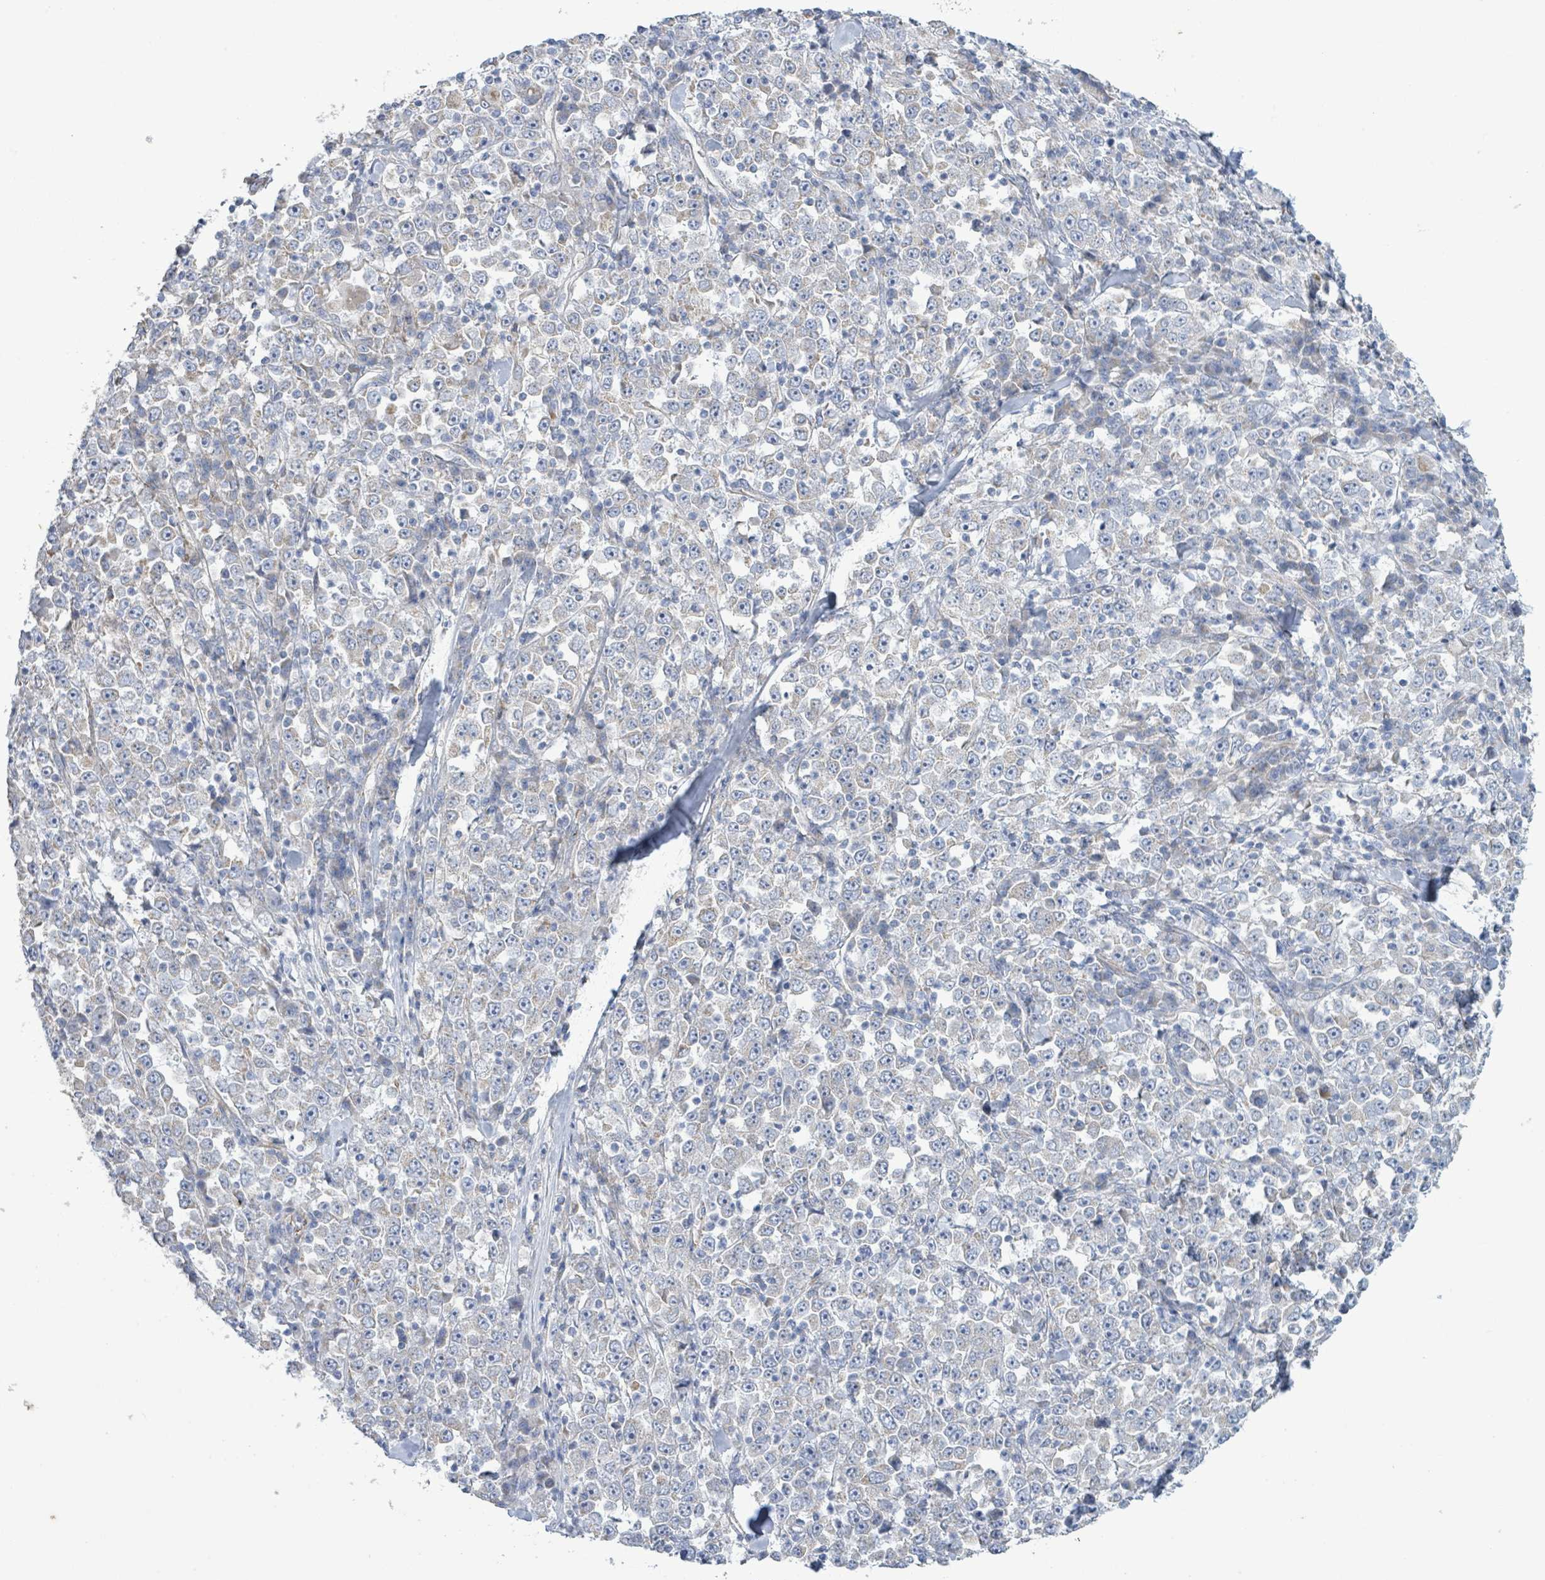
{"staining": {"intensity": "weak", "quantity": "<25%", "location": "cytoplasmic/membranous"}, "tissue": "stomach cancer", "cell_type": "Tumor cells", "image_type": "cancer", "snomed": [{"axis": "morphology", "description": "Normal tissue, NOS"}, {"axis": "morphology", "description": "Adenocarcinoma, NOS"}, {"axis": "topography", "description": "Stomach, upper"}, {"axis": "topography", "description": "Stomach"}], "caption": "Tumor cells show no significant protein staining in stomach cancer.", "gene": "ALG12", "patient": {"sex": "male", "age": 59}}